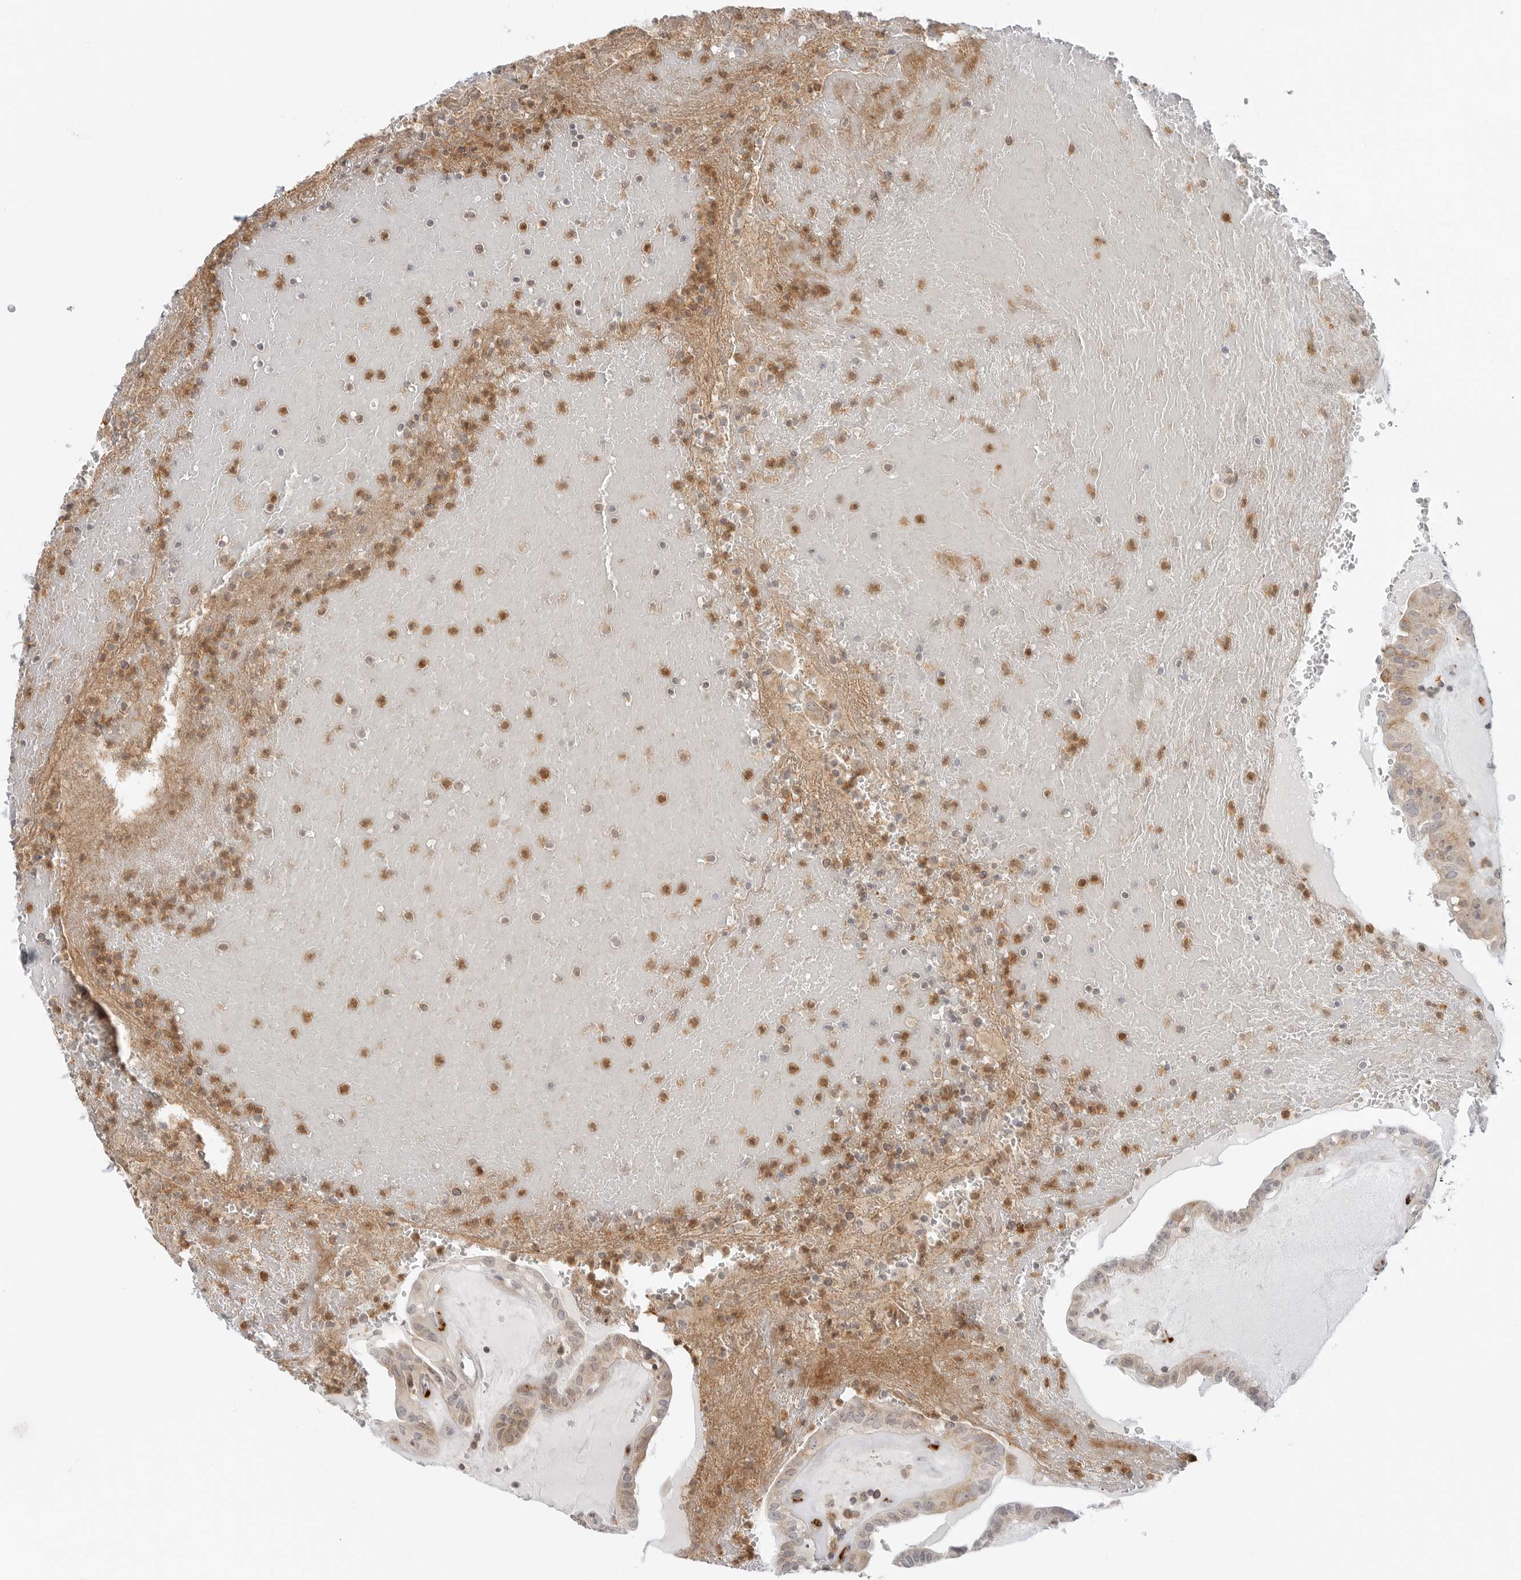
{"staining": {"intensity": "moderate", "quantity": ">75%", "location": "cytoplasmic/membranous"}, "tissue": "thyroid cancer", "cell_type": "Tumor cells", "image_type": "cancer", "snomed": [{"axis": "morphology", "description": "Papillary adenocarcinoma, NOS"}, {"axis": "topography", "description": "Thyroid gland"}], "caption": "A histopathology image showing moderate cytoplasmic/membranous positivity in about >75% of tumor cells in thyroid papillary adenocarcinoma, as visualized by brown immunohistochemical staining.", "gene": "C1QTNF1", "patient": {"sex": "male", "age": 77}}